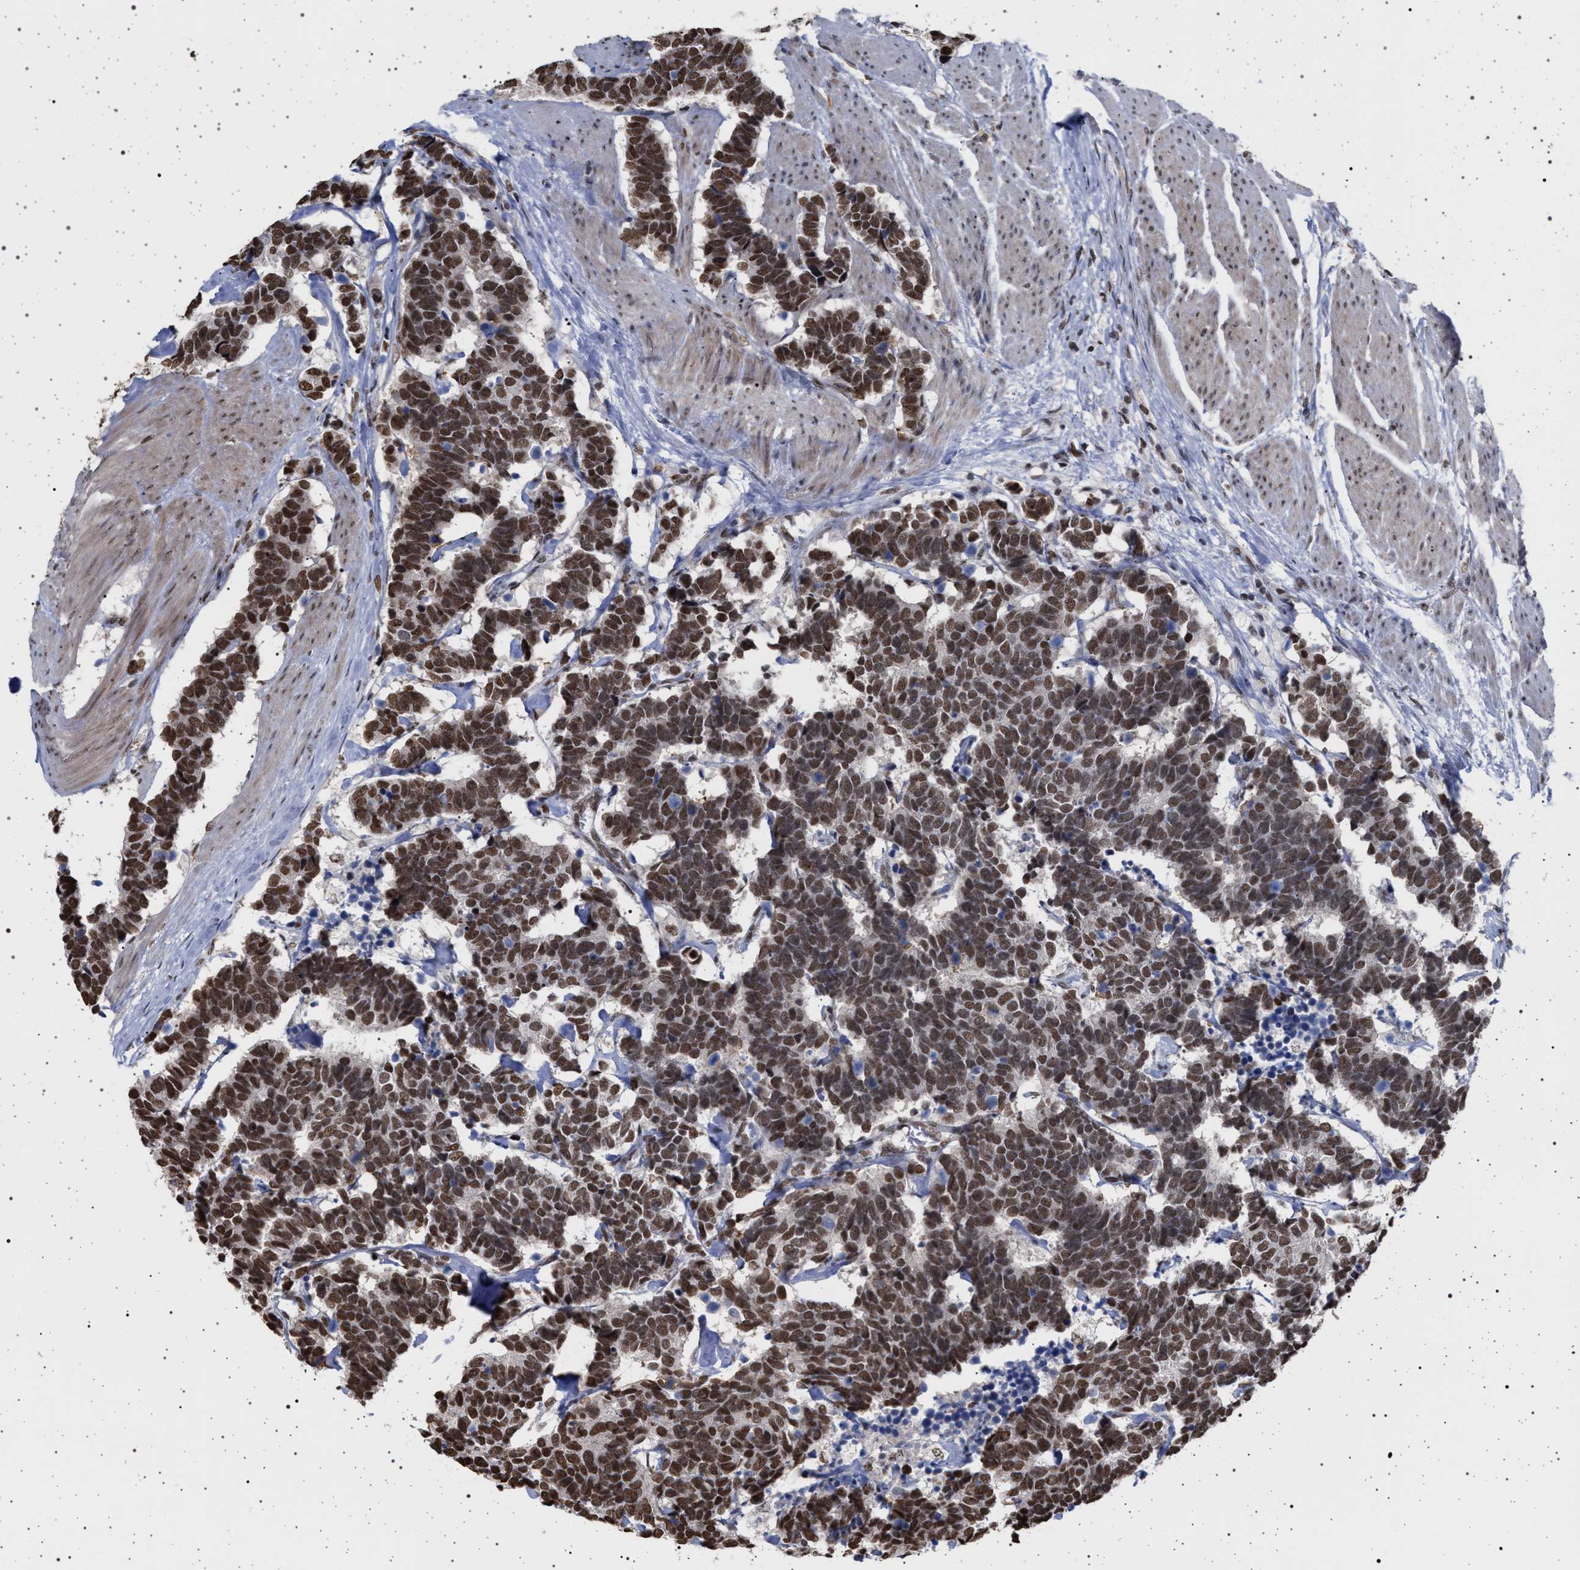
{"staining": {"intensity": "strong", "quantity": ">75%", "location": "nuclear"}, "tissue": "carcinoid", "cell_type": "Tumor cells", "image_type": "cancer", "snomed": [{"axis": "morphology", "description": "Carcinoma, NOS"}, {"axis": "morphology", "description": "Carcinoid, malignant, NOS"}, {"axis": "topography", "description": "Urinary bladder"}], "caption": "Carcinoid stained for a protein (brown) displays strong nuclear positive positivity in about >75% of tumor cells.", "gene": "PHF12", "patient": {"sex": "male", "age": 57}}